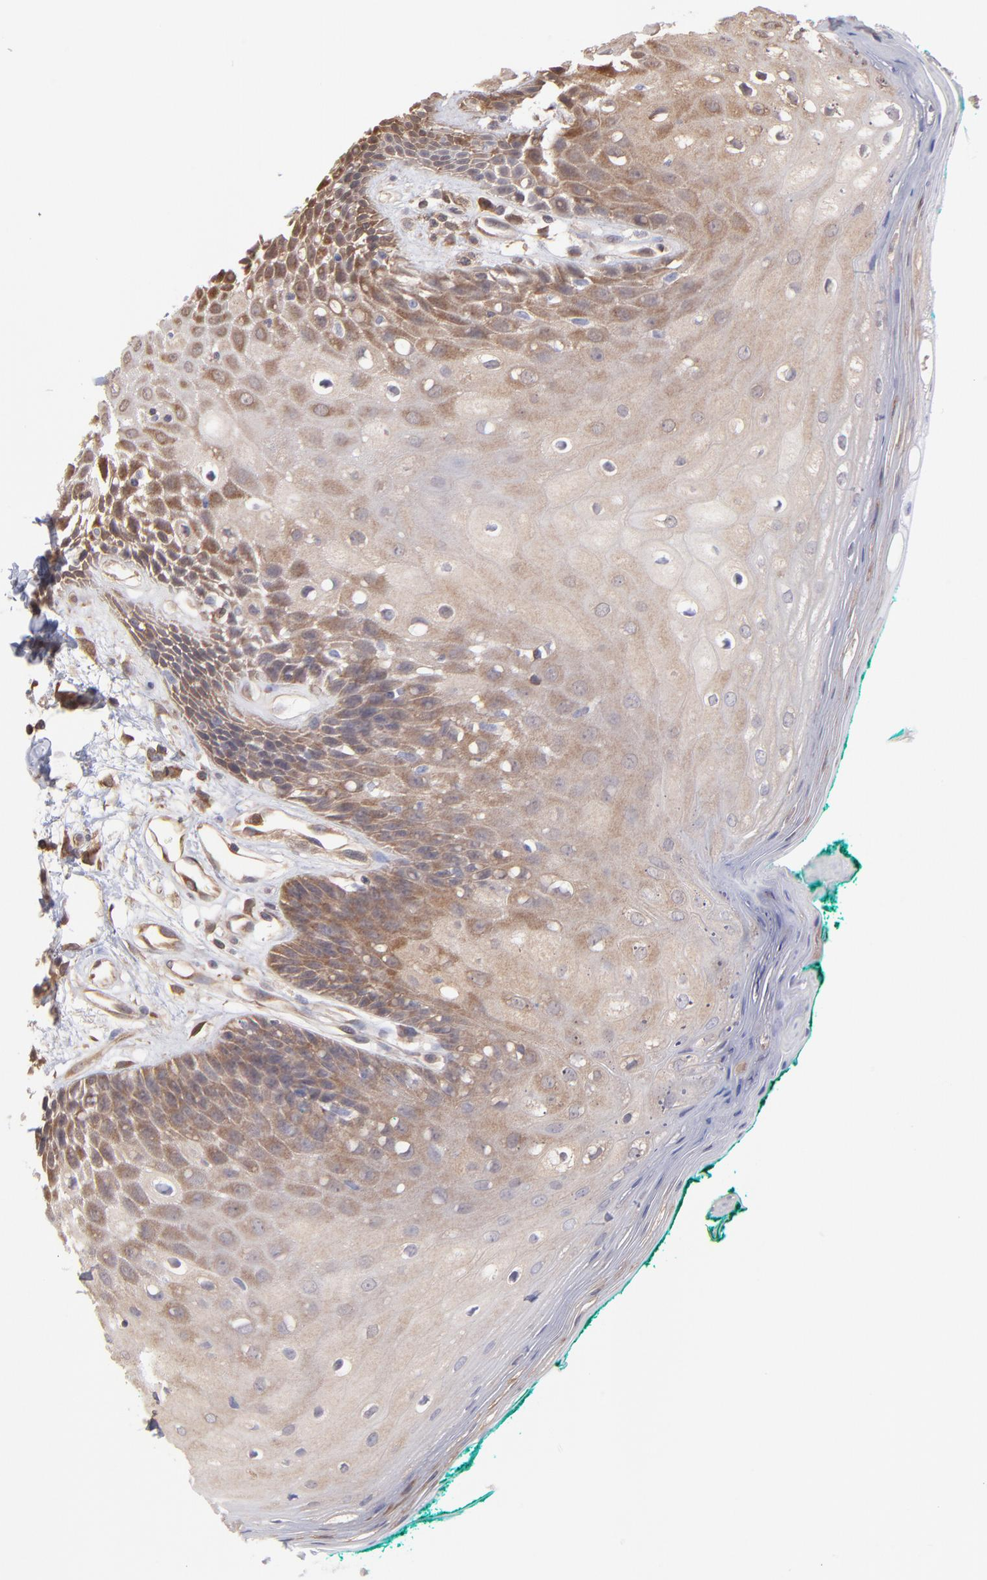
{"staining": {"intensity": "moderate", "quantity": "25%-75%", "location": "cytoplasmic/membranous"}, "tissue": "oral mucosa", "cell_type": "Squamous epithelial cells", "image_type": "normal", "snomed": [{"axis": "morphology", "description": "Normal tissue, NOS"}, {"axis": "morphology", "description": "Squamous cell carcinoma, NOS"}, {"axis": "topography", "description": "Skeletal muscle"}, {"axis": "topography", "description": "Oral tissue"}, {"axis": "topography", "description": "Head-Neck"}], "caption": "The immunohistochemical stain highlights moderate cytoplasmic/membranous staining in squamous epithelial cells of normal oral mucosa. (Brightfield microscopy of DAB IHC at high magnification).", "gene": "MAP2K2", "patient": {"sex": "female", "age": 84}}